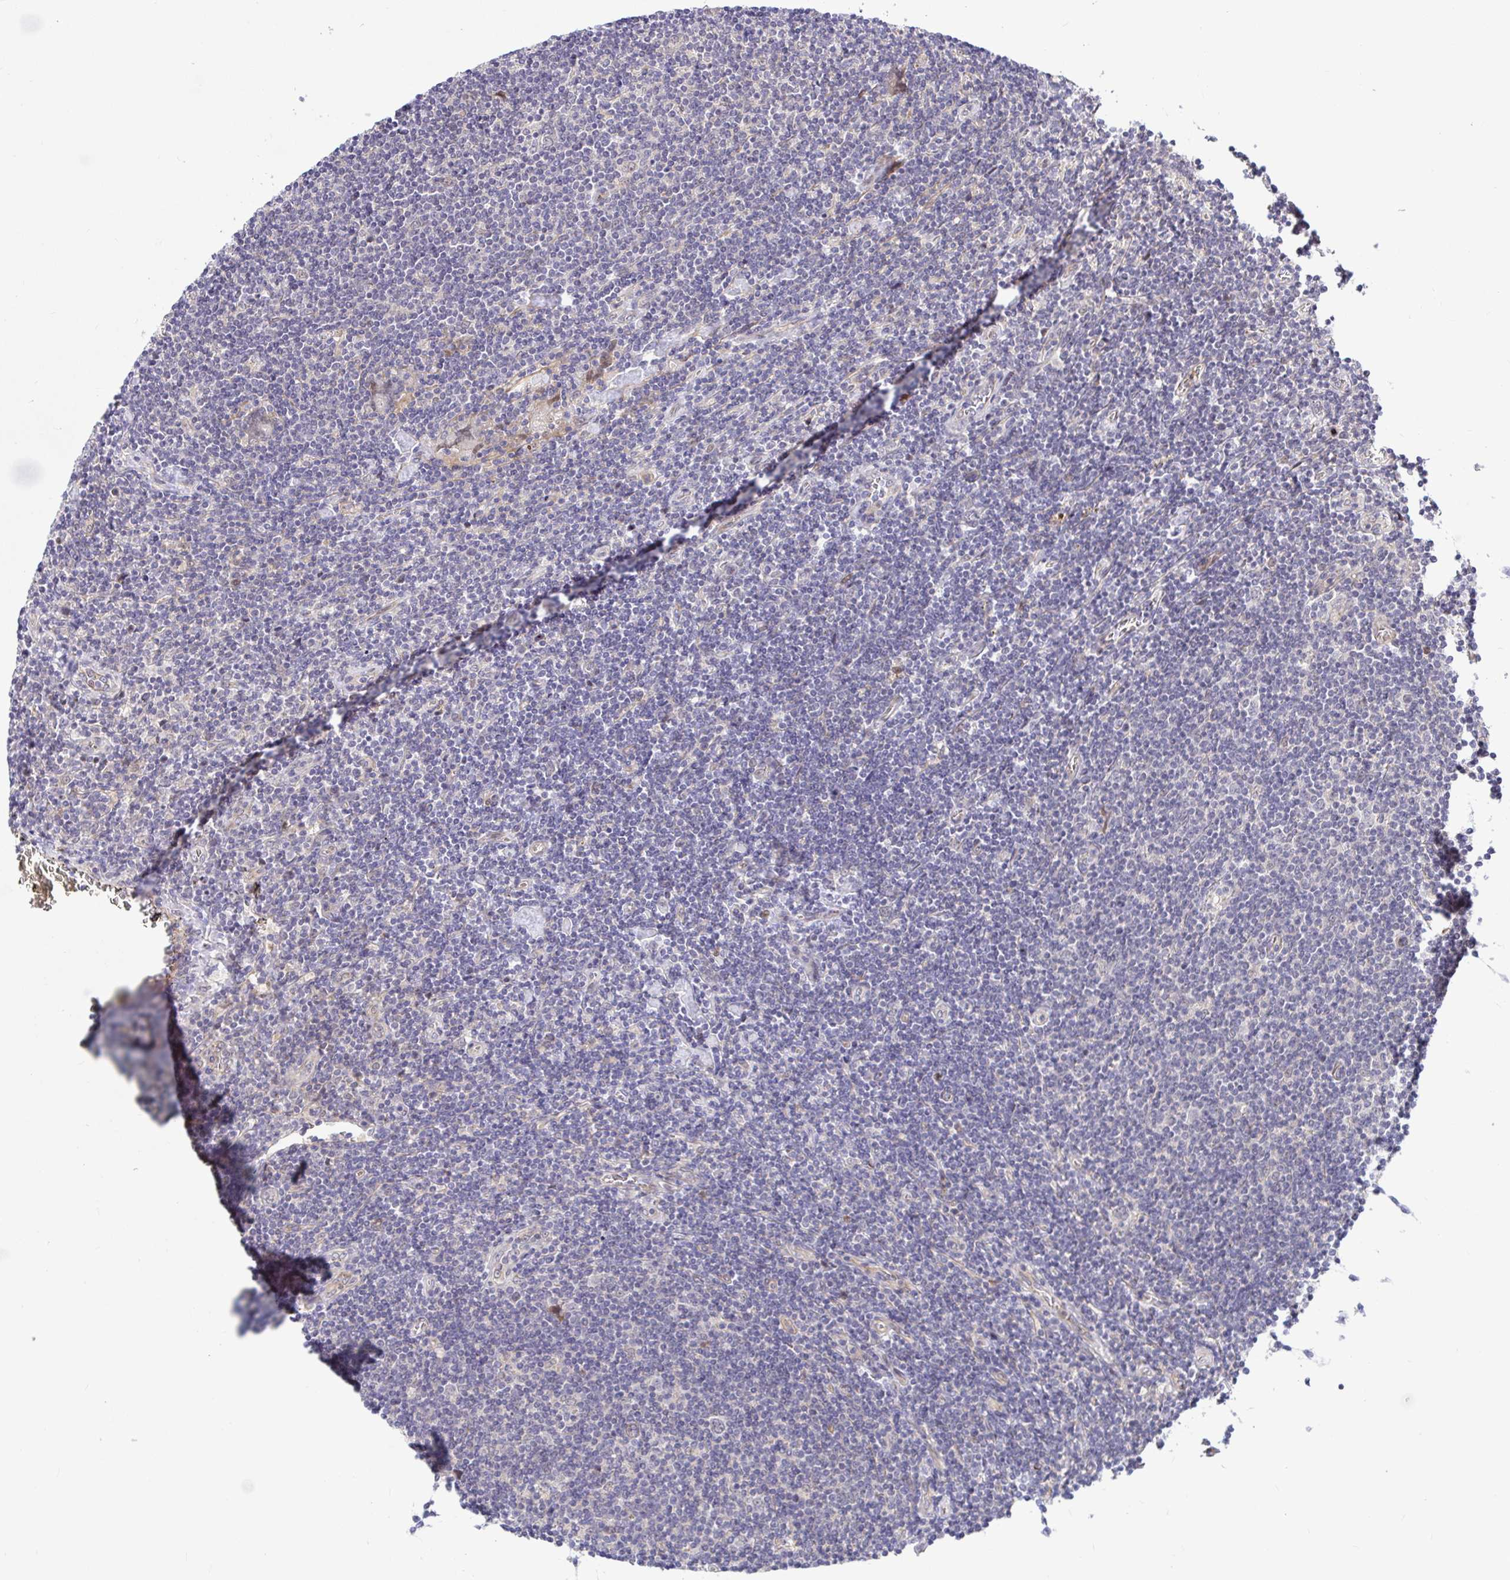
{"staining": {"intensity": "negative", "quantity": "none", "location": "none"}, "tissue": "lymphoma", "cell_type": "Tumor cells", "image_type": "cancer", "snomed": [{"axis": "morphology", "description": "Hodgkin's disease, NOS"}, {"axis": "topography", "description": "Lymph node"}], "caption": "High power microscopy photomicrograph of an IHC histopathology image of Hodgkin's disease, revealing no significant expression in tumor cells.", "gene": "TRIM55", "patient": {"sex": "male", "age": 40}}